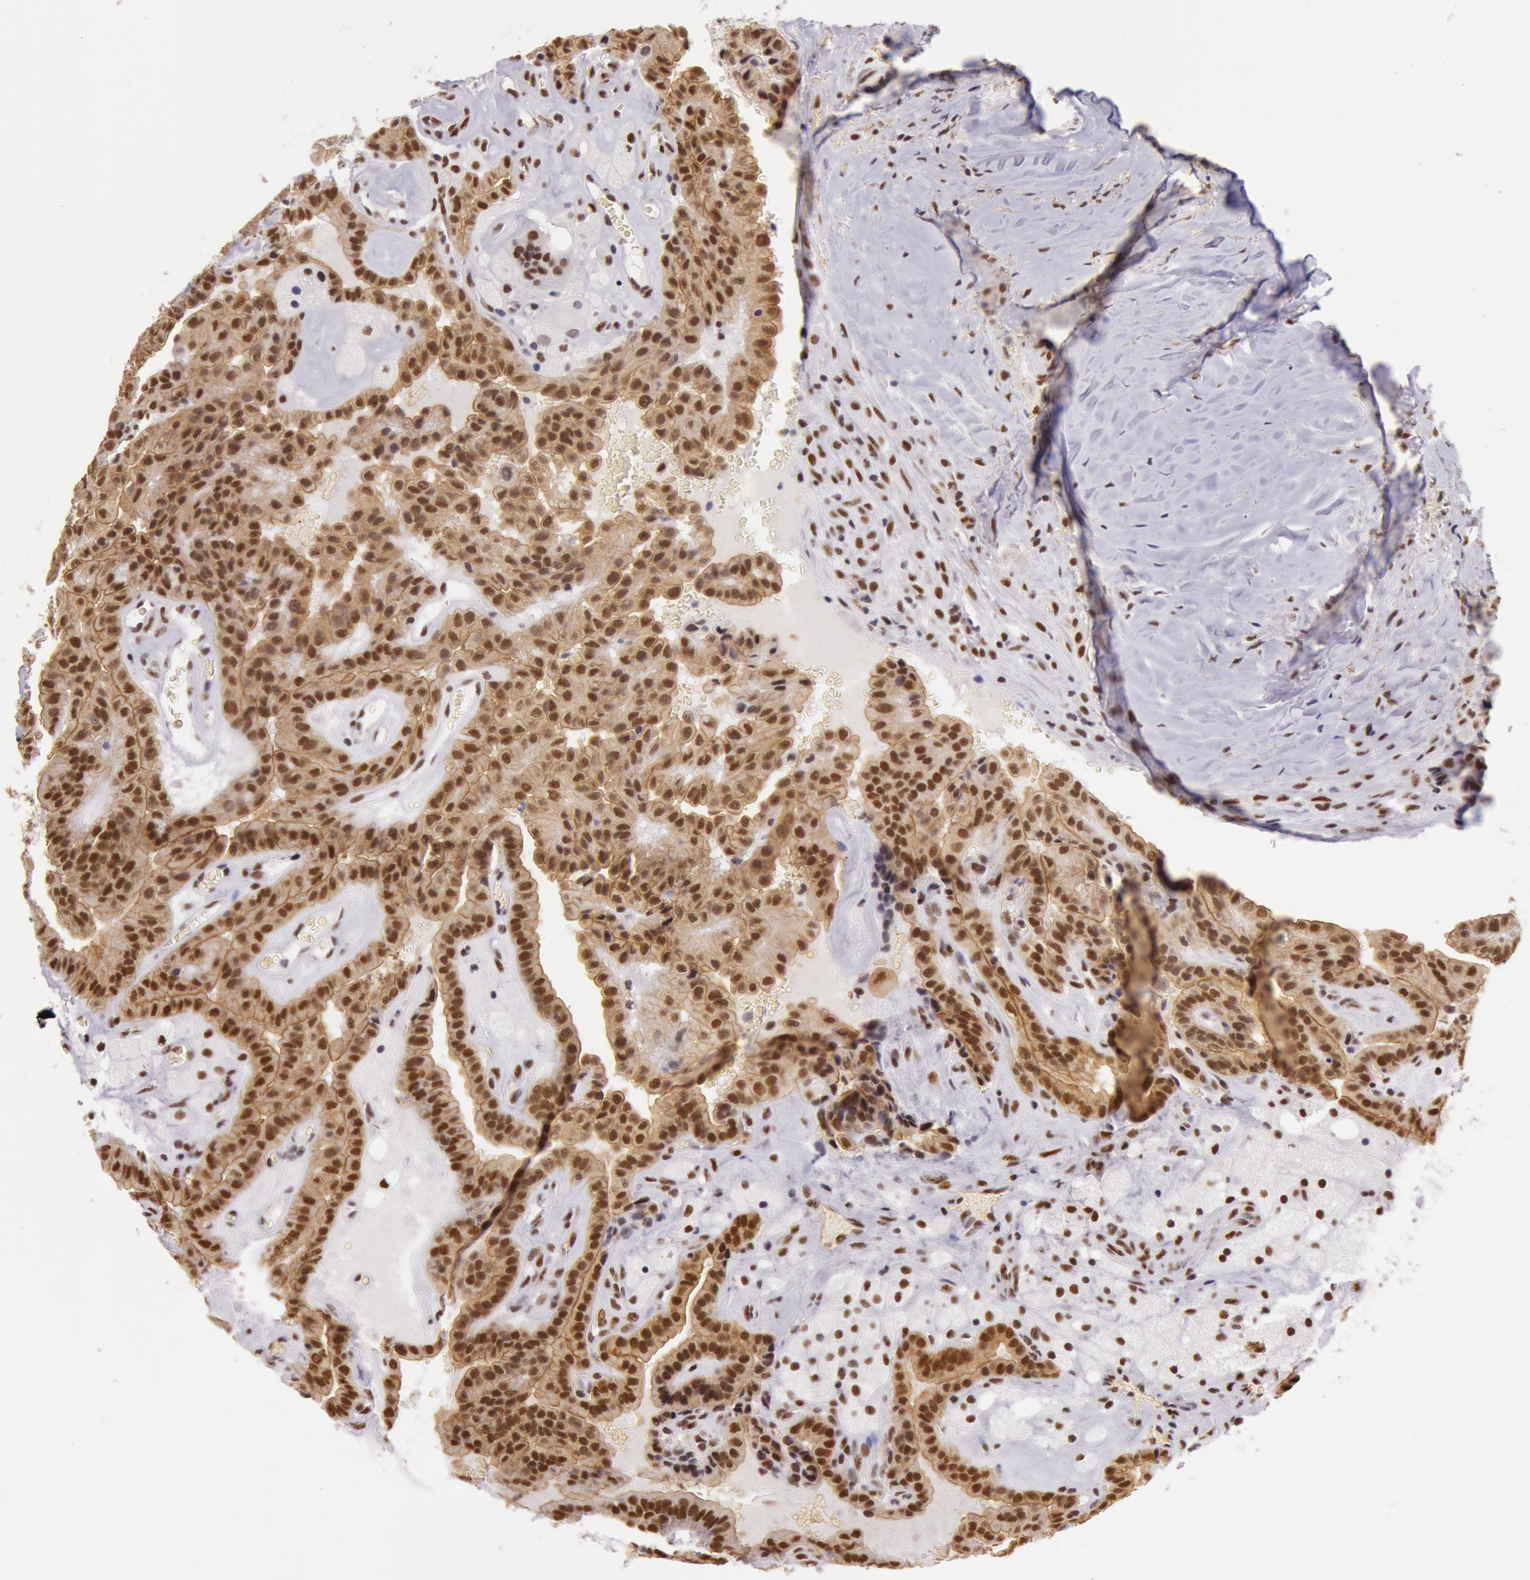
{"staining": {"intensity": "strong", "quantity": ">75%", "location": "cytoplasmic/membranous,nuclear"}, "tissue": "thyroid cancer", "cell_type": "Tumor cells", "image_type": "cancer", "snomed": [{"axis": "morphology", "description": "Papillary adenocarcinoma, NOS"}, {"axis": "topography", "description": "Thyroid gland"}], "caption": "Thyroid cancer (papillary adenocarcinoma) tissue reveals strong cytoplasmic/membranous and nuclear staining in about >75% of tumor cells (DAB (3,3'-diaminobenzidine) = brown stain, brightfield microscopy at high magnification).", "gene": "NBN", "patient": {"sex": "male", "age": 87}}